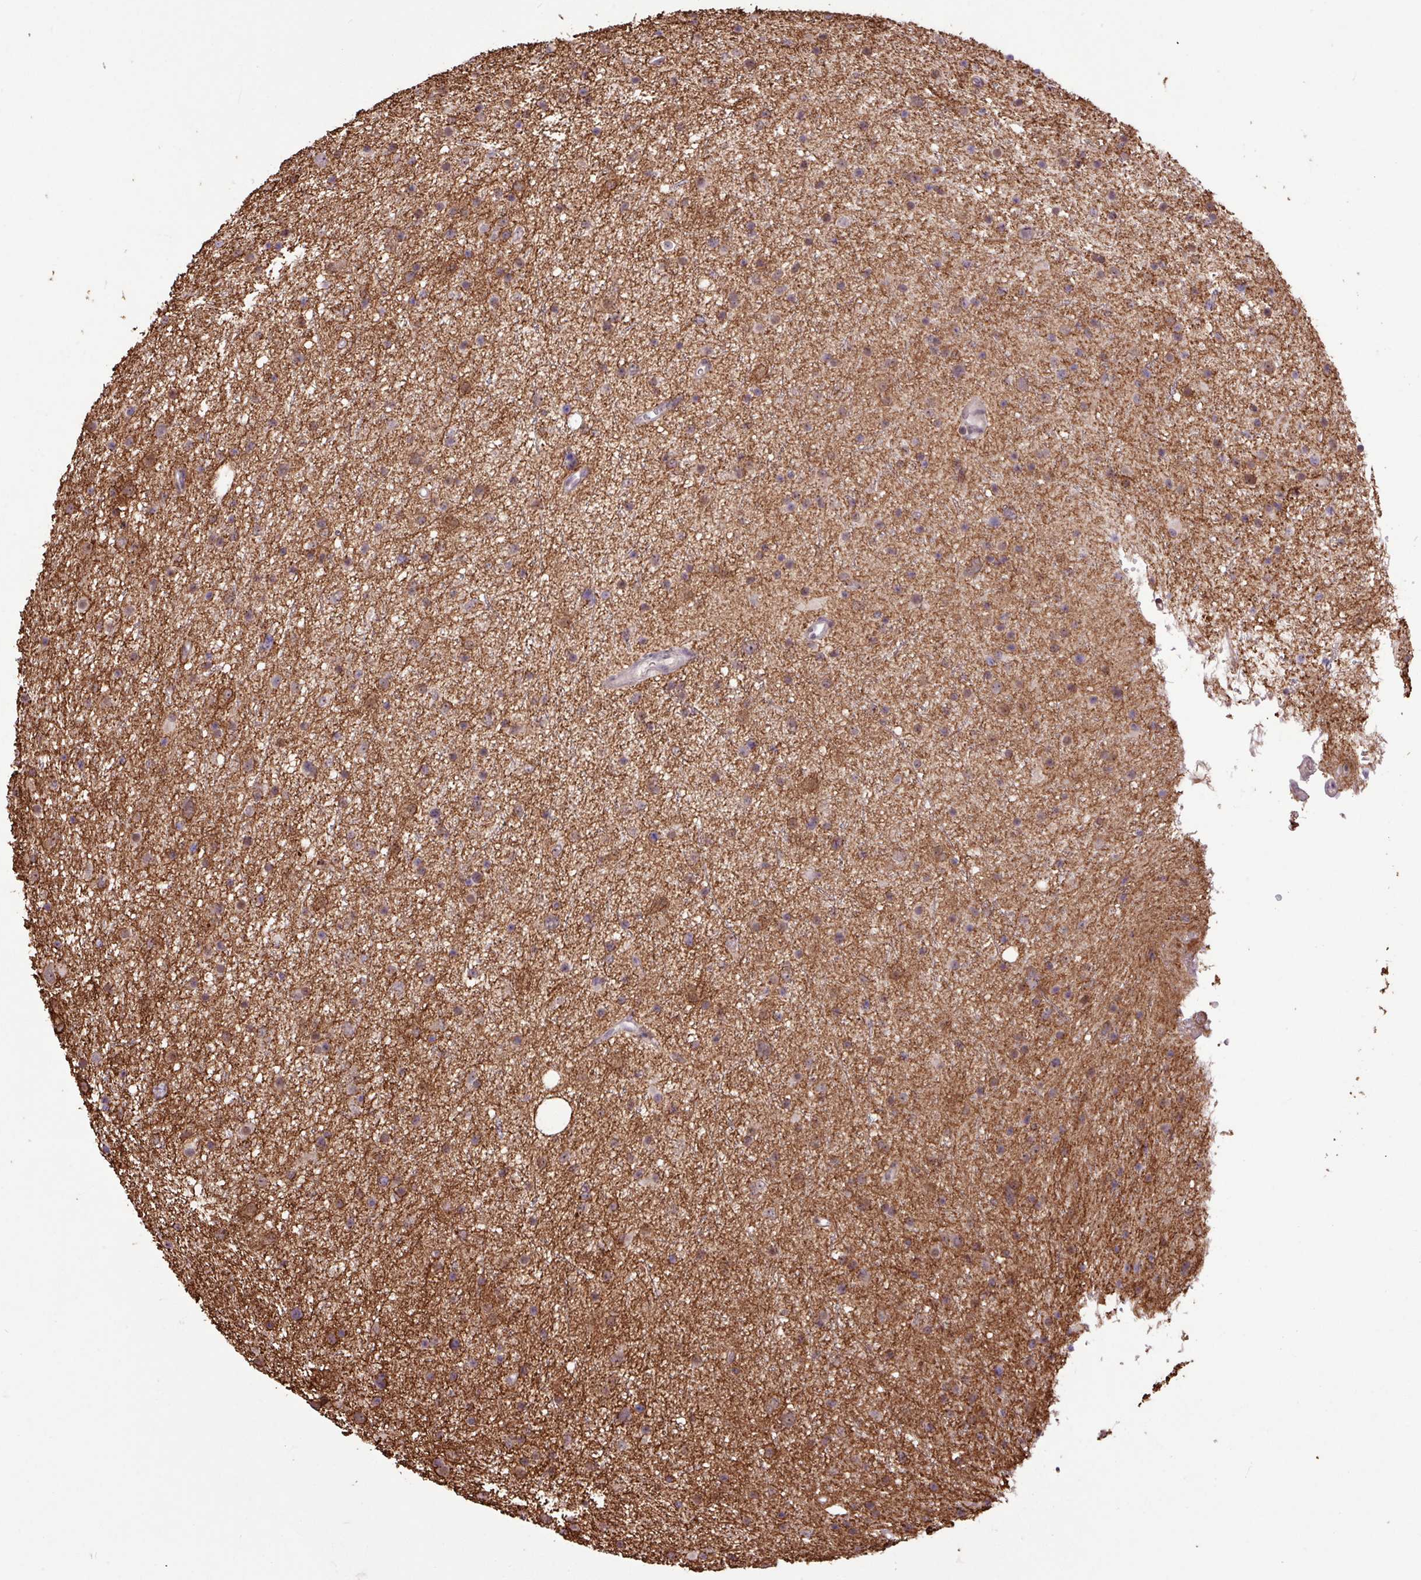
{"staining": {"intensity": "weak", "quantity": "25%-75%", "location": "nuclear"}, "tissue": "glioma", "cell_type": "Tumor cells", "image_type": "cancer", "snomed": [{"axis": "morphology", "description": "Glioma, malignant, Low grade"}, {"axis": "topography", "description": "Cerebral cortex"}], "caption": "Malignant glioma (low-grade) stained for a protein (brown) reveals weak nuclear positive staining in approximately 25%-75% of tumor cells.", "gene": "GON7", "patient": {"sex": "female", "age": 39}}